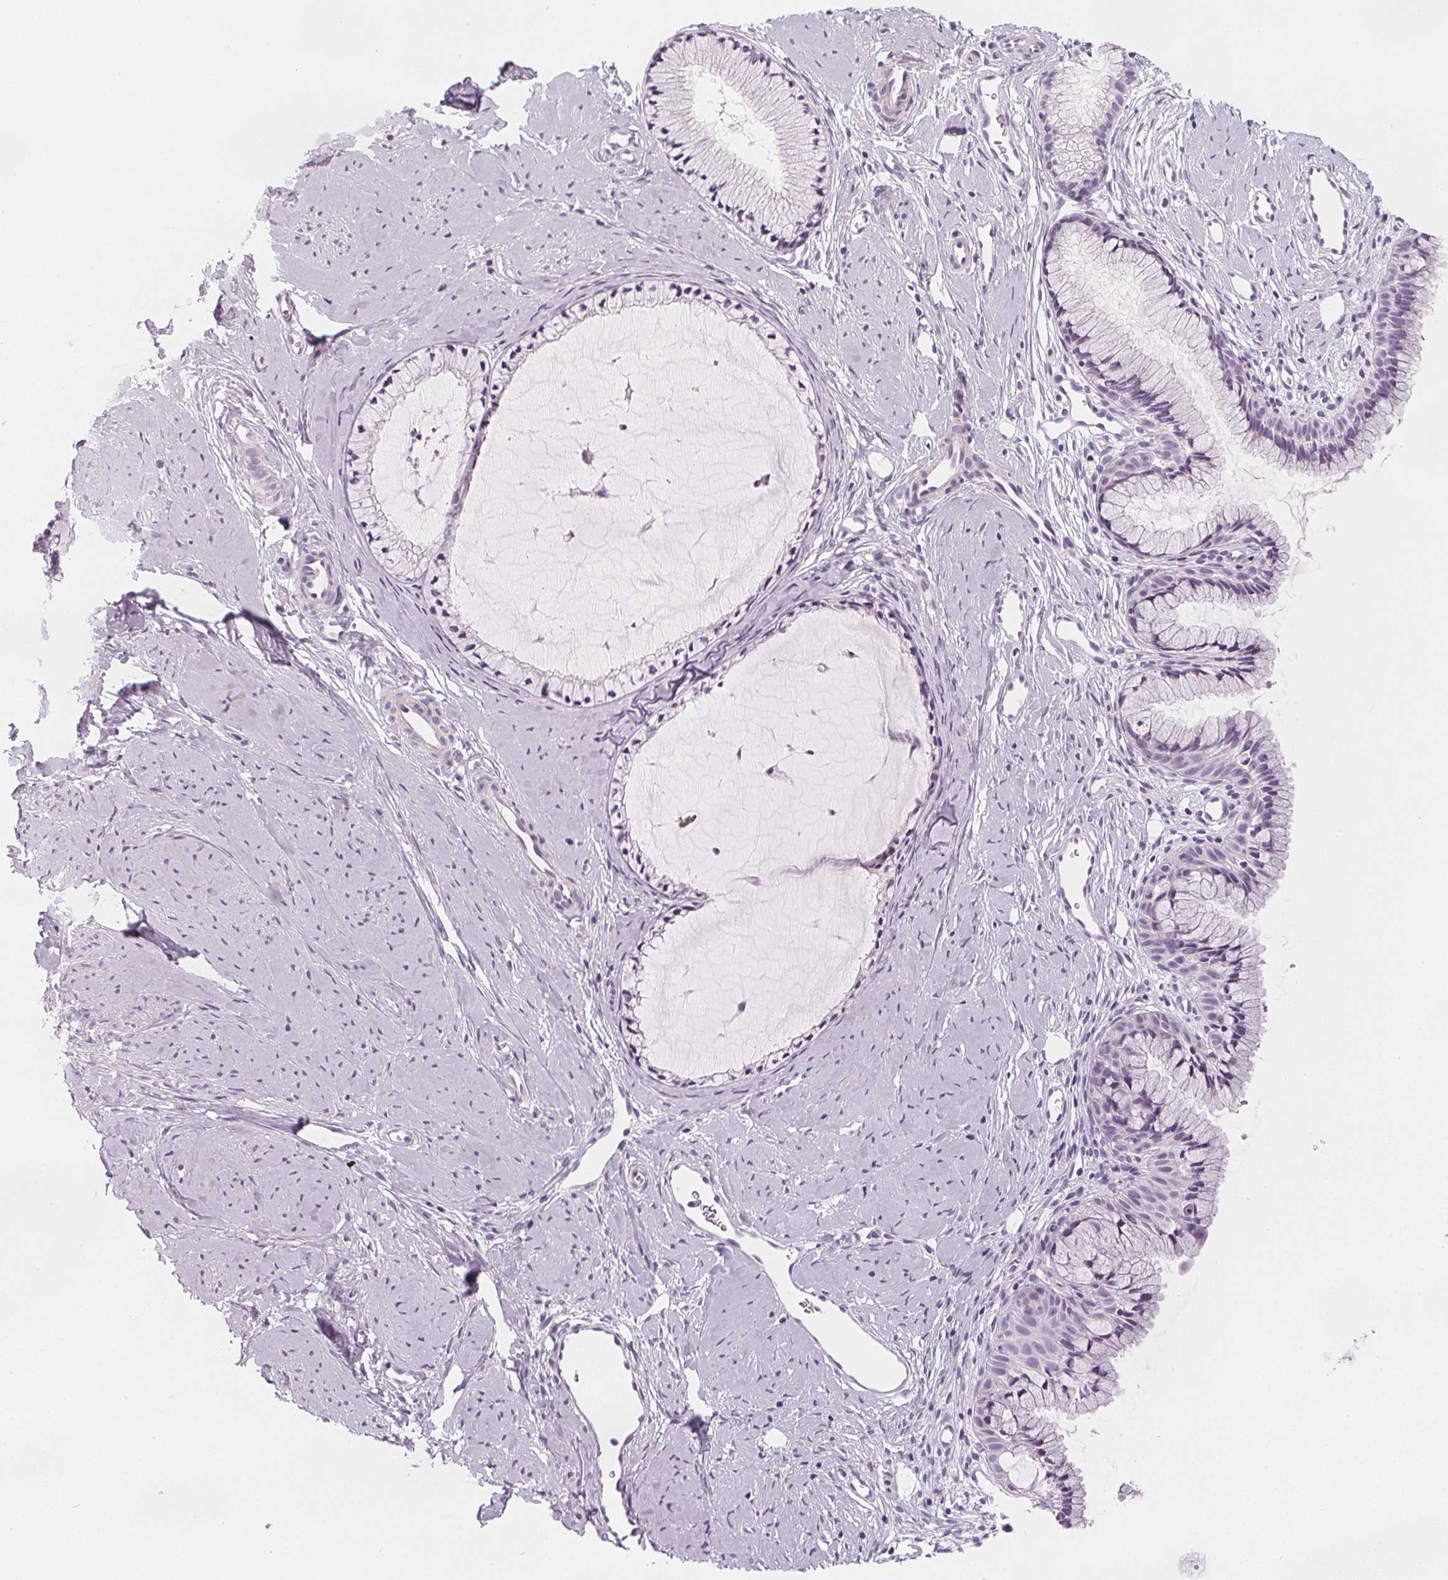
{"staining": {"intensity": "negative", "quantity": "none", "location": "none"}, "tissue": "cervix", "cell_type": "Glandular cells", "image_type": "normal", "snomed": [{"axis": "morphology", "description": "Normal tissue, NOS"}, {"axis": "topography", "description": "Cervix"}], "caption": "Immunohistochemistry (IHC) histopathology image of benign cervix: human cervix stained with DAB demonstrates no significant protein expression in glandular cells.", "gene": "SLC5A12", "patient": {"sex": "female", "age": 40}}